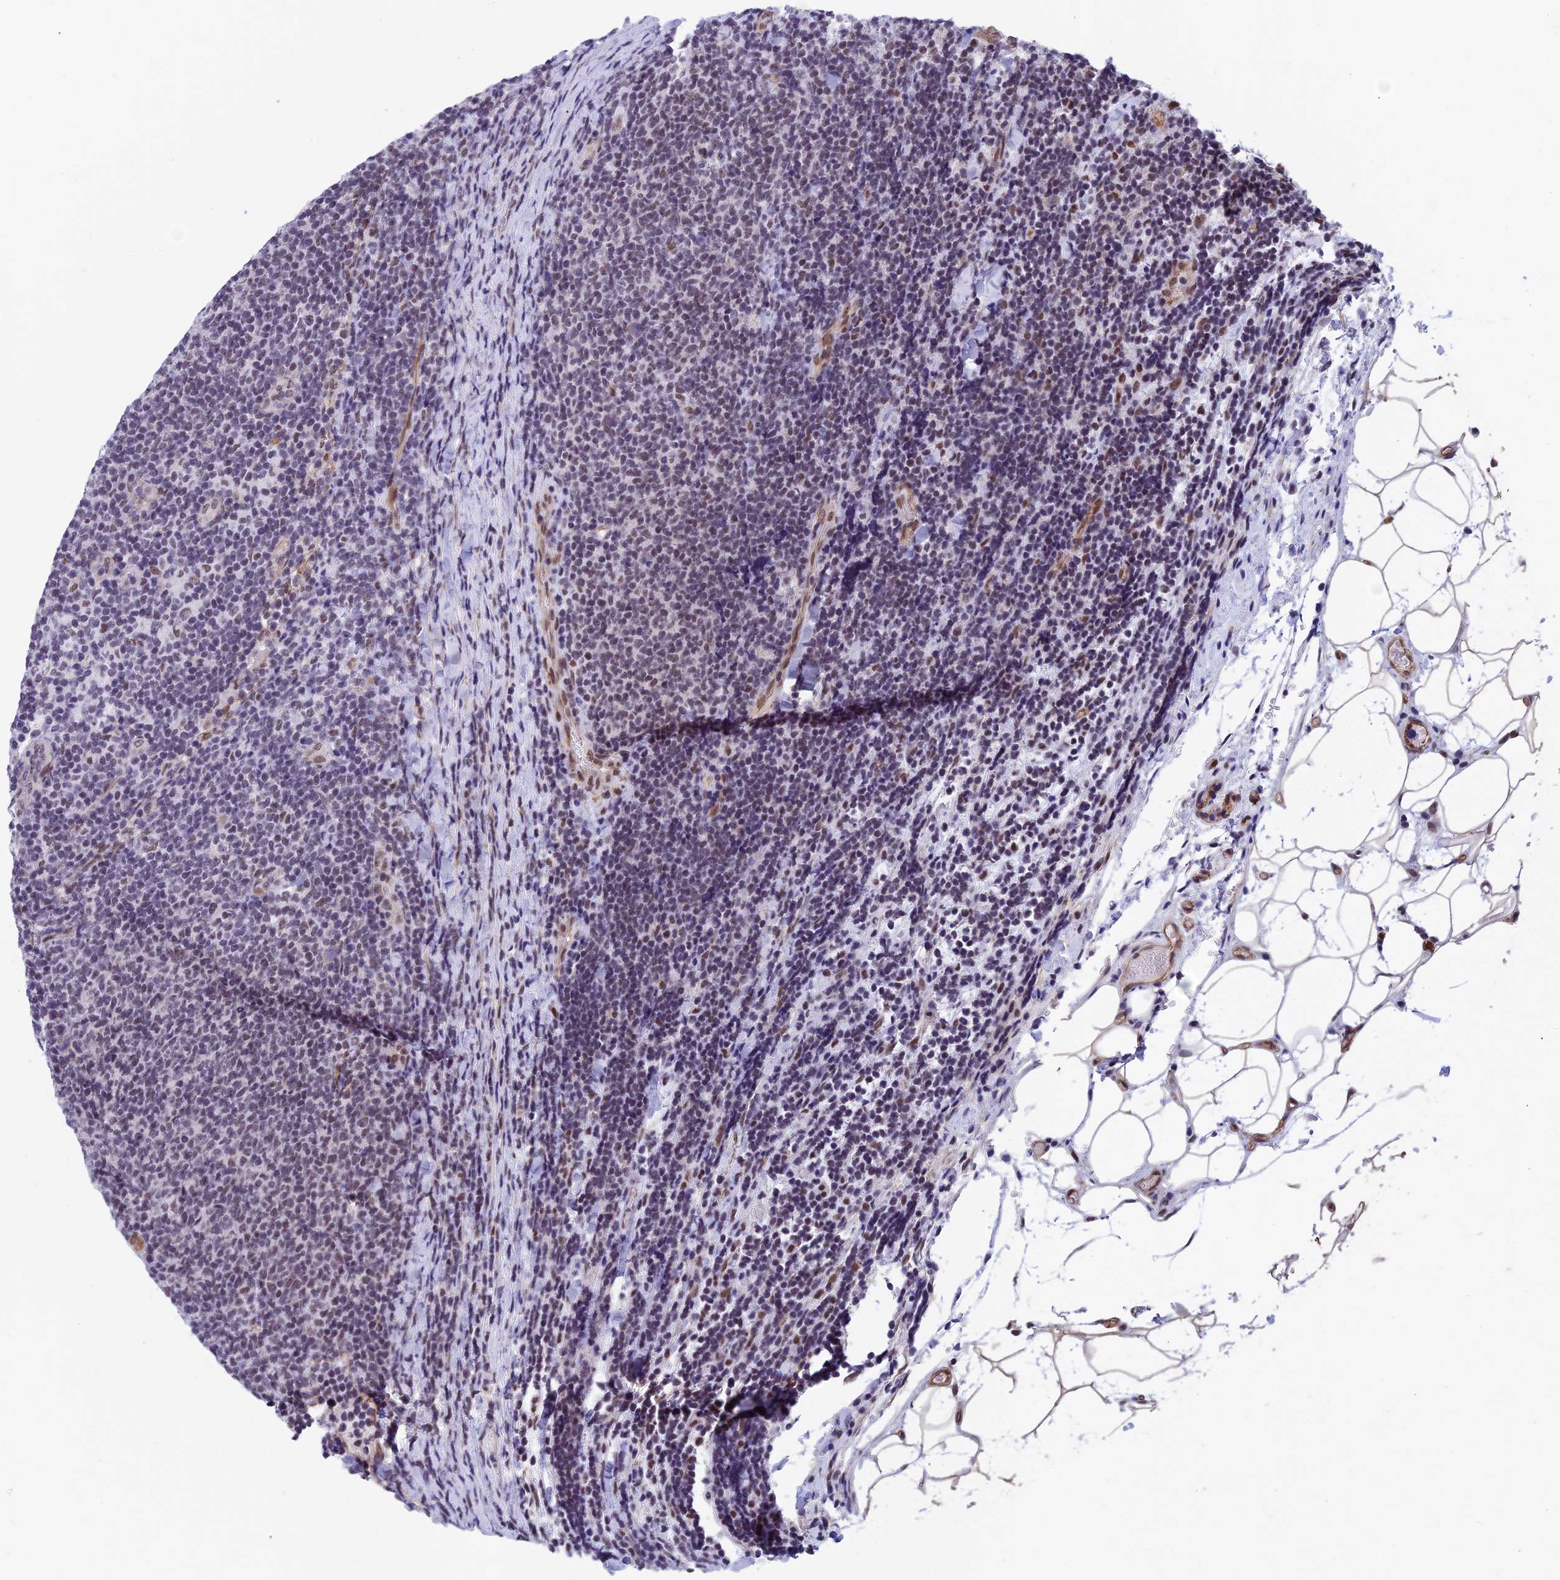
{"staining": {"intensity": "weak", "quantity": "<25%", "location": "nuclear"}, "tissue": "lymphoma", "cell_type": "Tumor cells", "image_type": "cancer", "snomed": [{"axis": "morphology", "description": "Malignant lymphoma, non-Hodgkin's type, Low grade"}, {"axis": "topography", "description": "Lymph node"}], "caption": "IHC of human lymphoma shows no staining in tumor cells.", "gene": "NIPBL", "patient": {"sex": "male", "age": 66}}